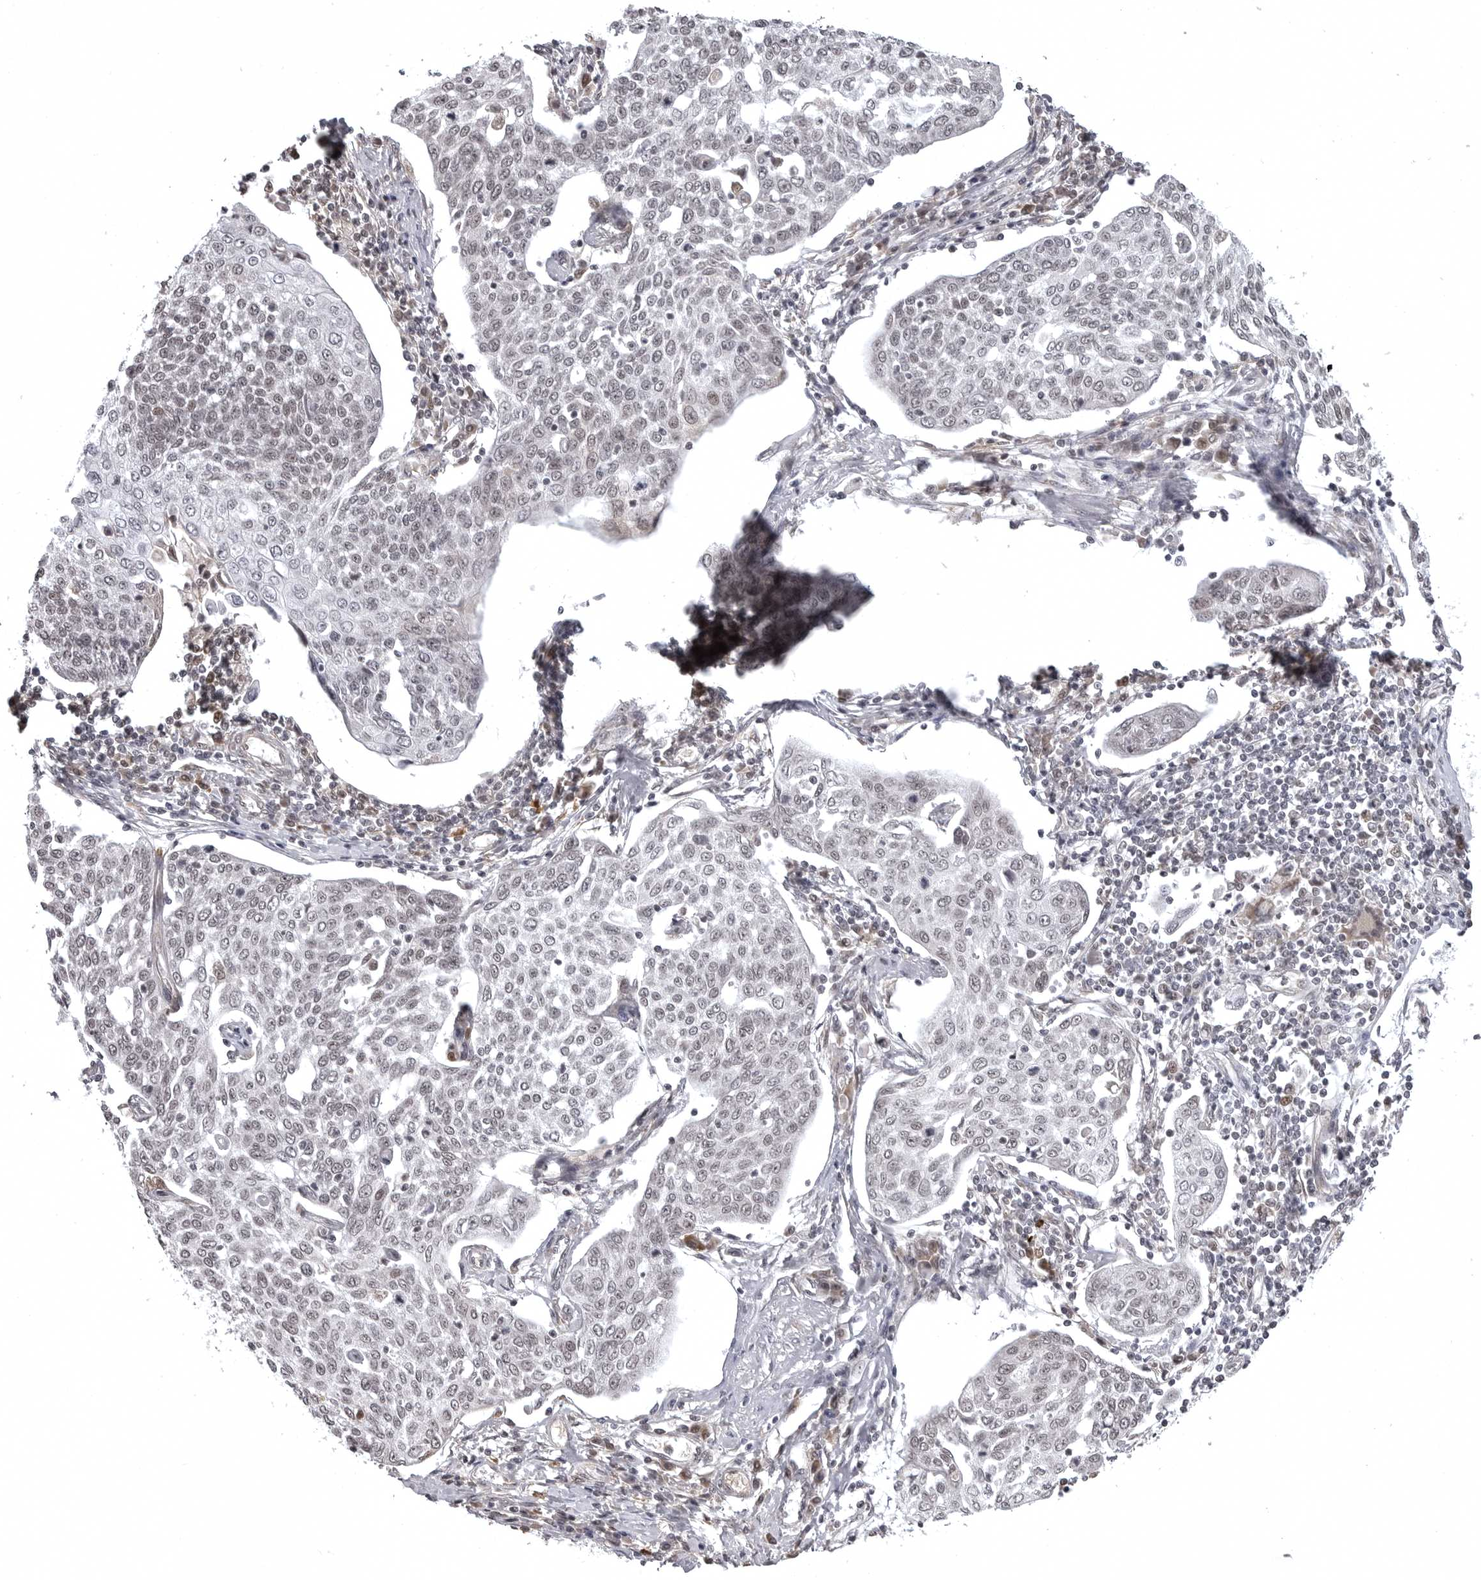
{"staining": {"intensity": "weak", "quantity": "25%-75%", "location": "nuclear"}, "tissue": "cervical cancer", "cell_type": "Tumor cells", "image_type": "cancer", "snomed": [{"axis": "morphology", "description": "Squamous cell carcinoma, NOS"}, {"axis": "topography", "description": "Cervix"}], "caption": "High-magnification brightfield microscopy of cervical squamous cell carcinoma stained with DAB (brown) and counterstained with hematoxylin (blue). tumor cells exhibit weak nuclear positivity is seen in approximately25%-75% of cells.", "gene": "PHF3", "patient": {"sex": "female", "age": 34}}